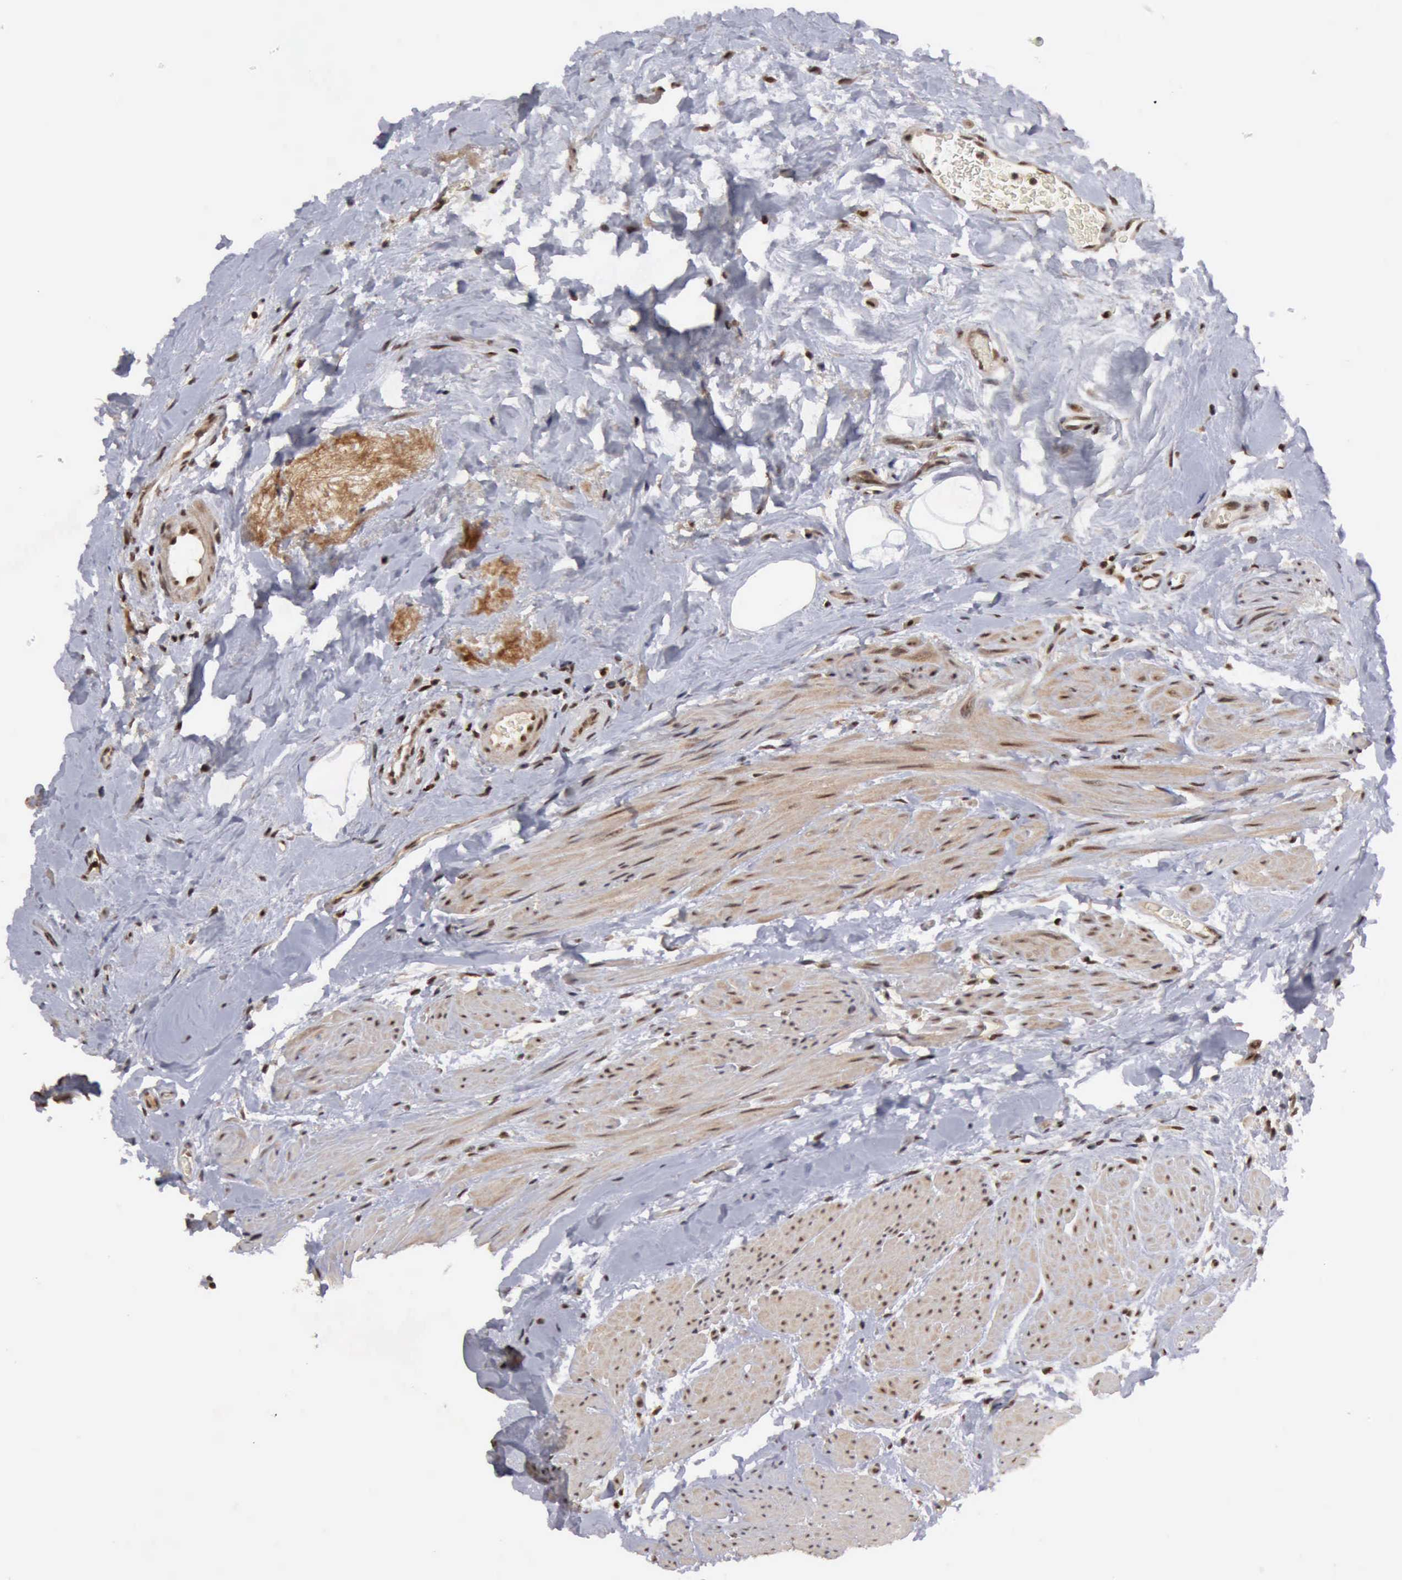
{"staining": {"intensity": "moderate", "quantity": ">75%", "location": "cytoplasmic/membranous,nuclear"}, "tissue": "urothelial cancer", "cell_type": "Tumor cells", "image_type": "cancer", "snomed": [{"axis": "morphology", "description": "Urothelial carcinoma, High grade"}, {"axis": "topography", "description": "Urinary bladder"}], "caption": "Immunohistochemical staining of human urothelial cancer demonstrates moderate cytoplasmic/membranous and nuclear protein positivity in about >75% of tumor cells.", "gene": "CDKN2A", "patient": {"sex": "male", "age": 66}}